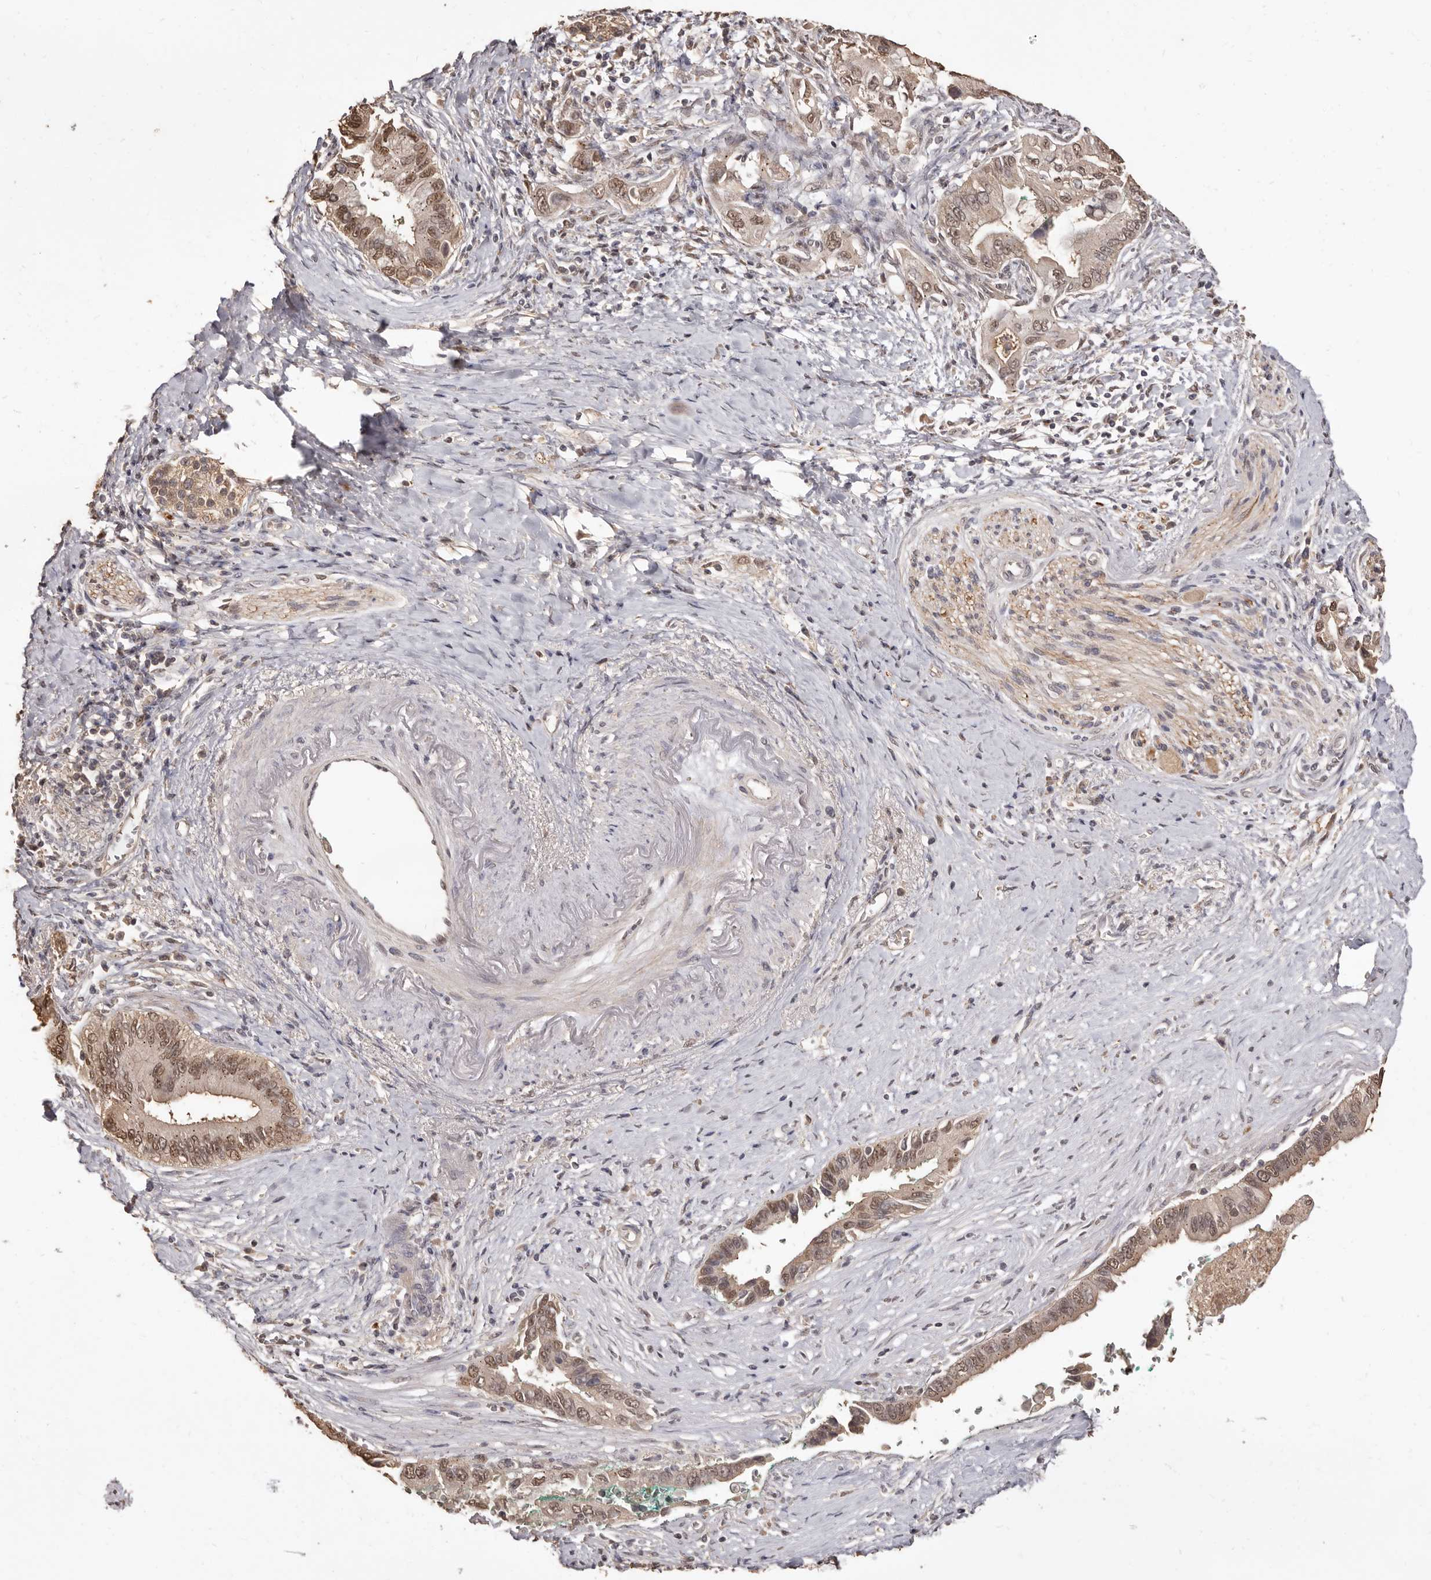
{"staining": {"intensity": "moderate", "quantity": ">75%", "location": "nuclear"}, "tissue": "pancreatic cancer", "cell_type": "Tumor cells", "image_type": "cancer", "snomed": [{"axis": "morphology", "description": "Adenocarcinoma, NOS"}, {"axis": "topography", "description": "Pancreas"}], "caption": "This image reveals IHC staining of human pancreatic adenocarcinoma, with medium moderate nuclear staining in approximately >75% of tumor cells.", "gene": "INAVA", "patient": {"sex": "male", "age": 78}}